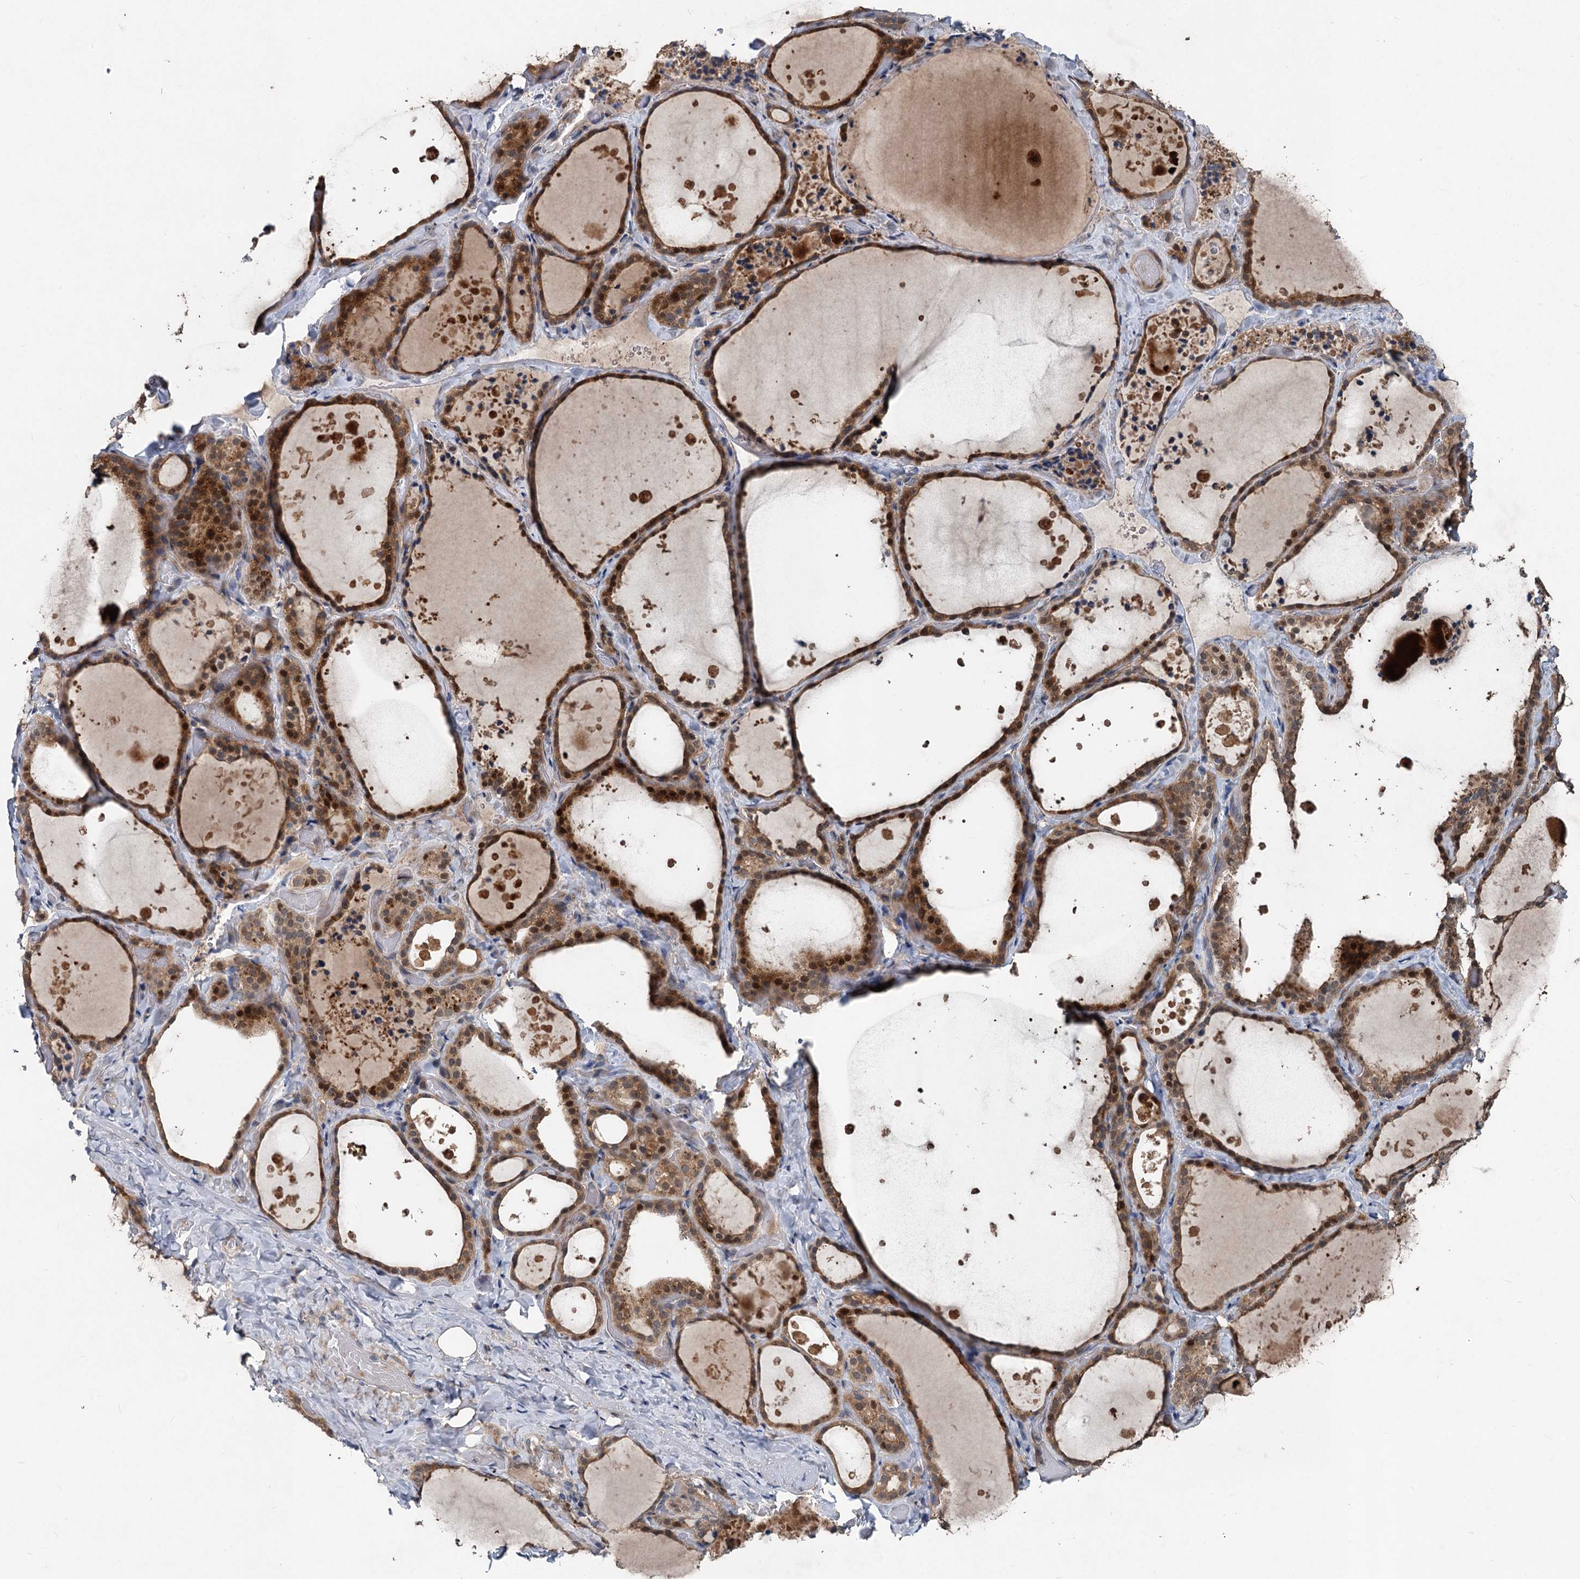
{"staining": {"intensity": "strong", "quantity": ">75%", "location": "cytoplasmic/membranous,nuclear"}, "tissue": "thyroid gland", "cell_type": "Glandular cells", "image_type": "normal", "snomed": [{"axis": "morphology", "description": "Normal tissue, NOS"}, {"axis": "topography", "description": "Thyroid gland"}], "caption": "Immunohistochemical staining of unremarkable thyroid gland demonstrates high levels of strong cytoplasmic/membranous,nuclear expression in about >75% of glandular cells.", "gene": "OTUB1", "patient": {"sex": "female", "age": 44}}